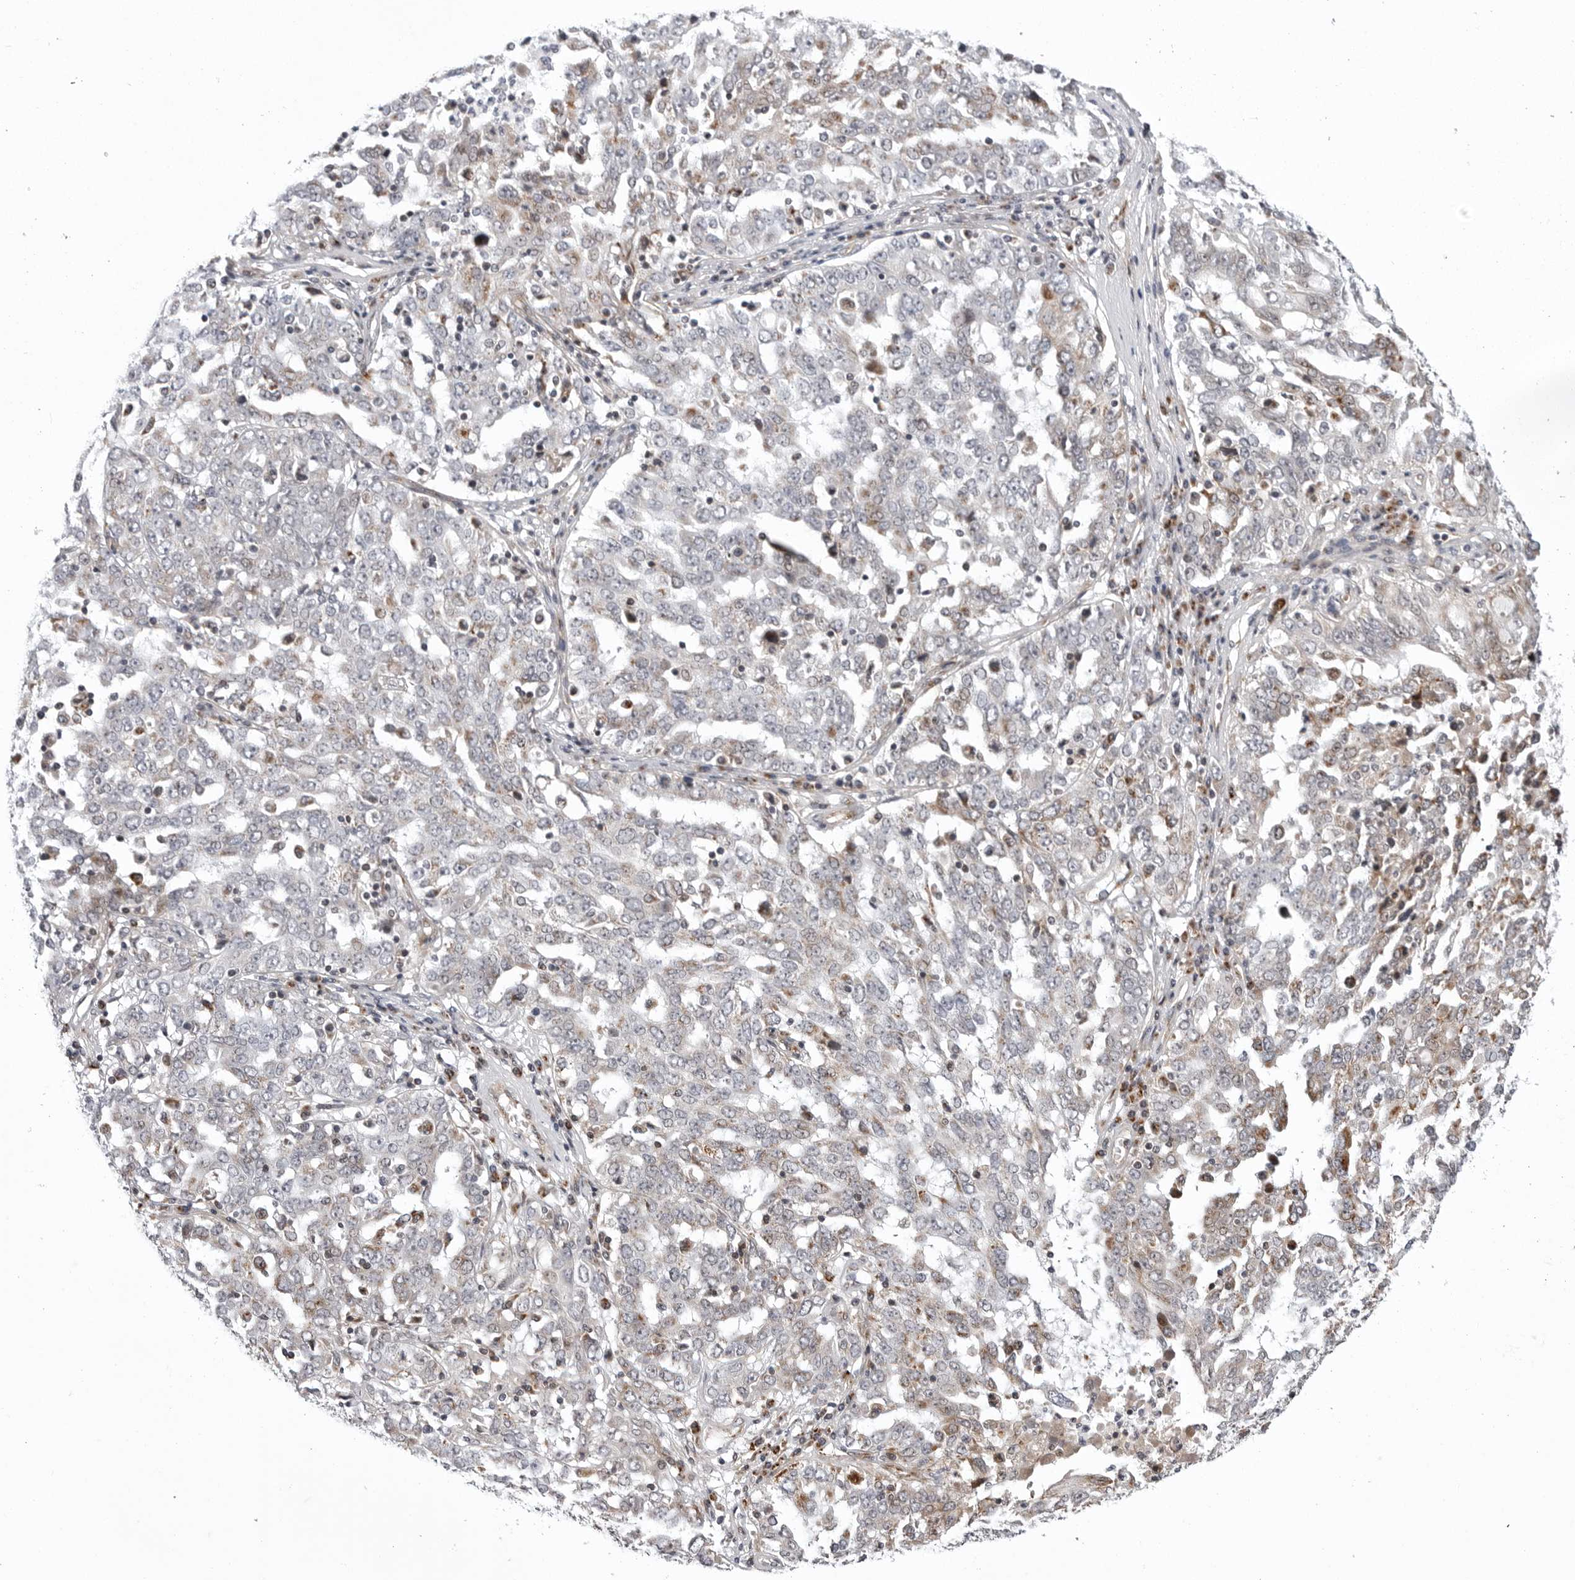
{"staining": {"intensity": "weak", "quantity": "<25%", "location": "cytoplasmic/membranous"}, "tissue": "ovarian cancer", "cell_type": "Tumor cells", "image_type": "cancer", "snomed": [{"axis": "morphology", "description": "Carcinoma, endometroid"}, {"axis": "topography", "description": "Ovary"}], "caption": "There is no significant expression in tumor cells of ovarian endometroid carcinoma.", "gene": "CDK20", "patient": {"sex": "female", "age": 62}}